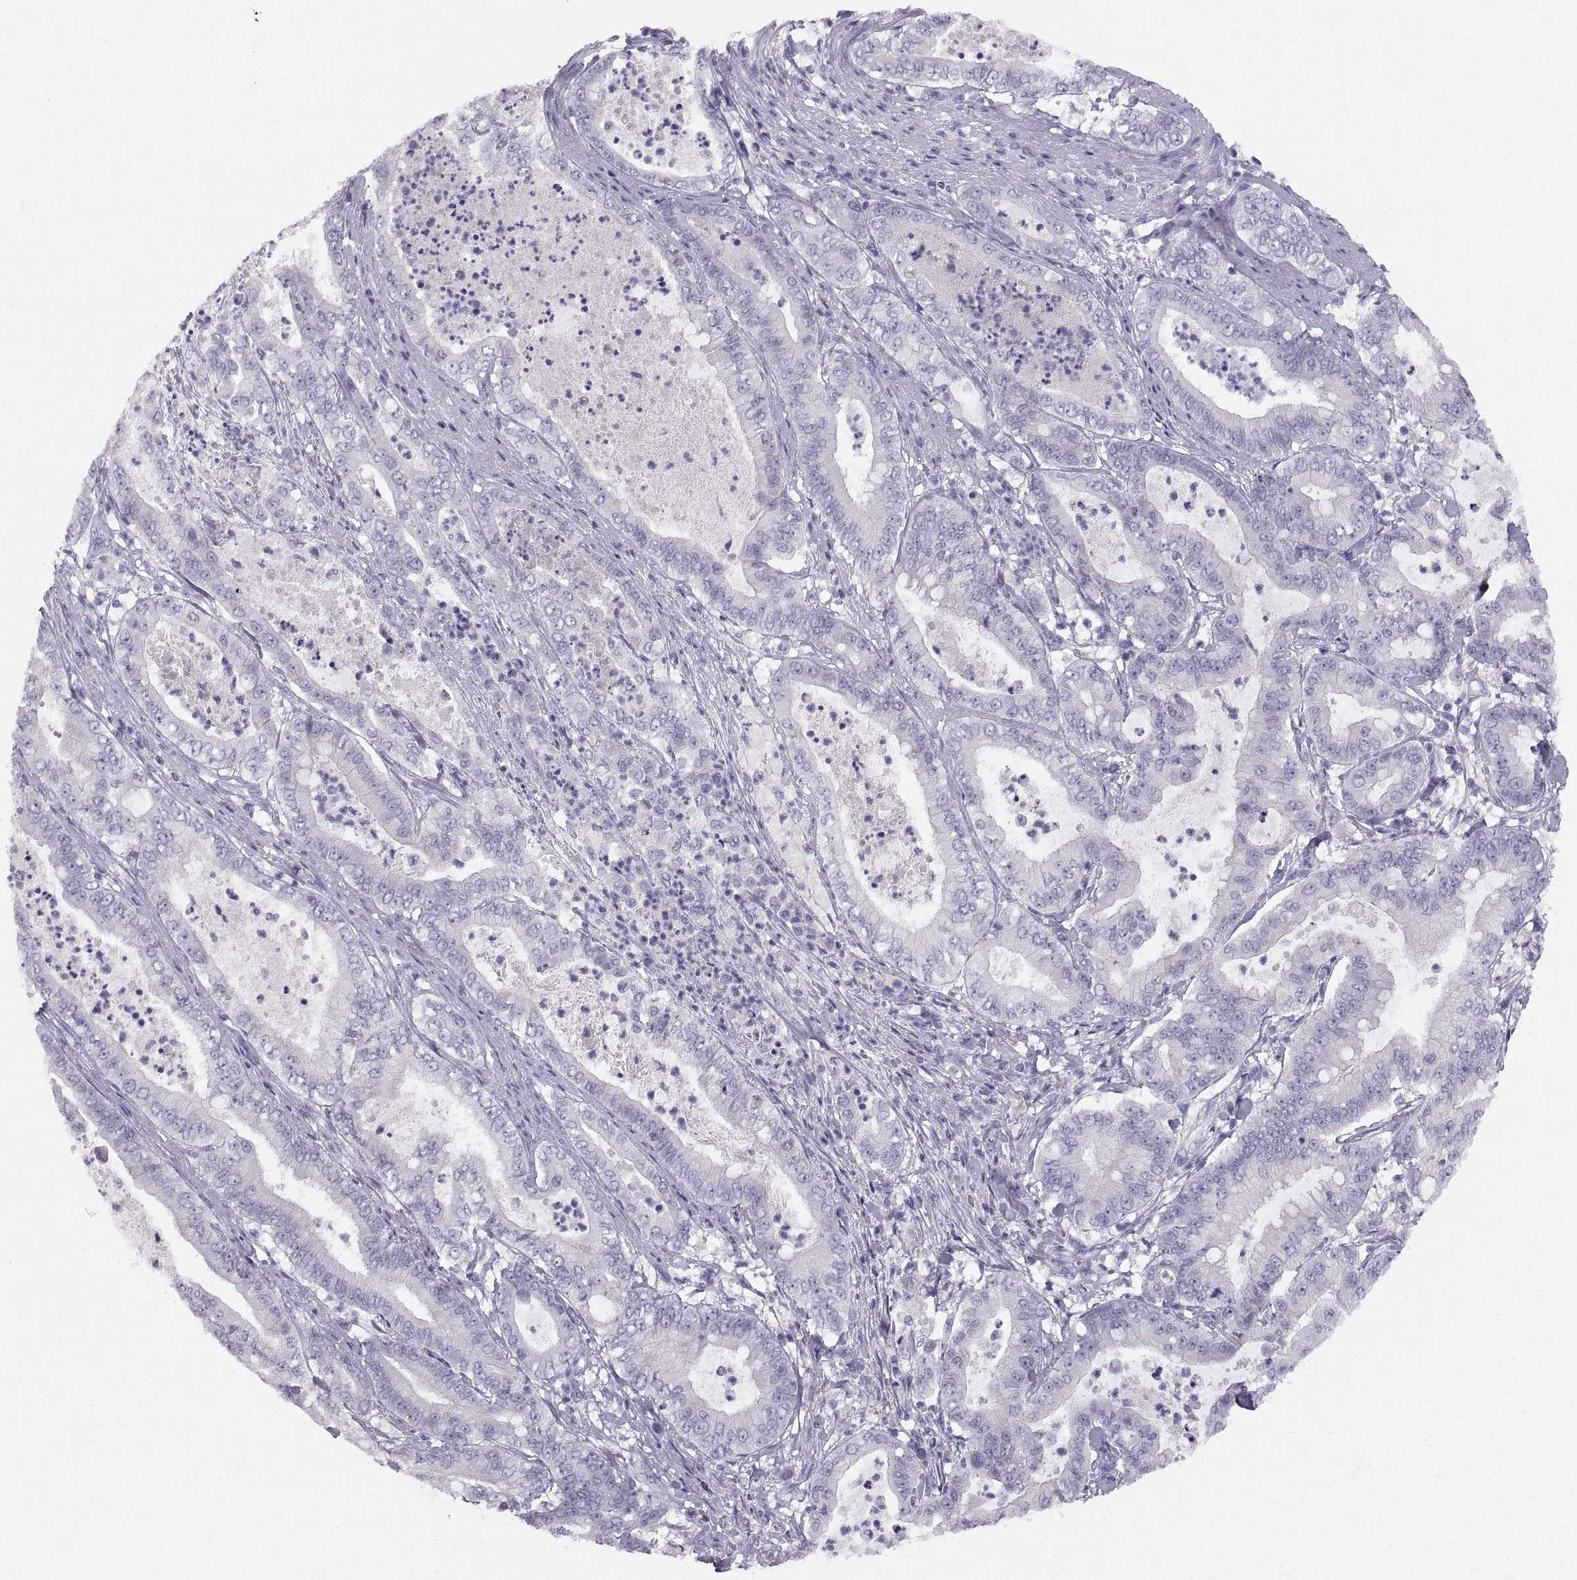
{"staining": {"intensity": "negative", "quantity": "none", "location": "none"}, "tissue": "pancreatic cancer", "cell_type": "Tumor cells", "image_type": "cancer", "snomed": [{"axis": "morphology", "description": "Adenocarcinoma, NOS"}, {"axis": "topography", "description": "Pancreas"}], "caption": "The photomicrograph demonstrates no staining of tumor cells in pancreatic adenocarcinoma.", "gene": "SLC22A6", "patient": {"sex": "male", "age": 71}}